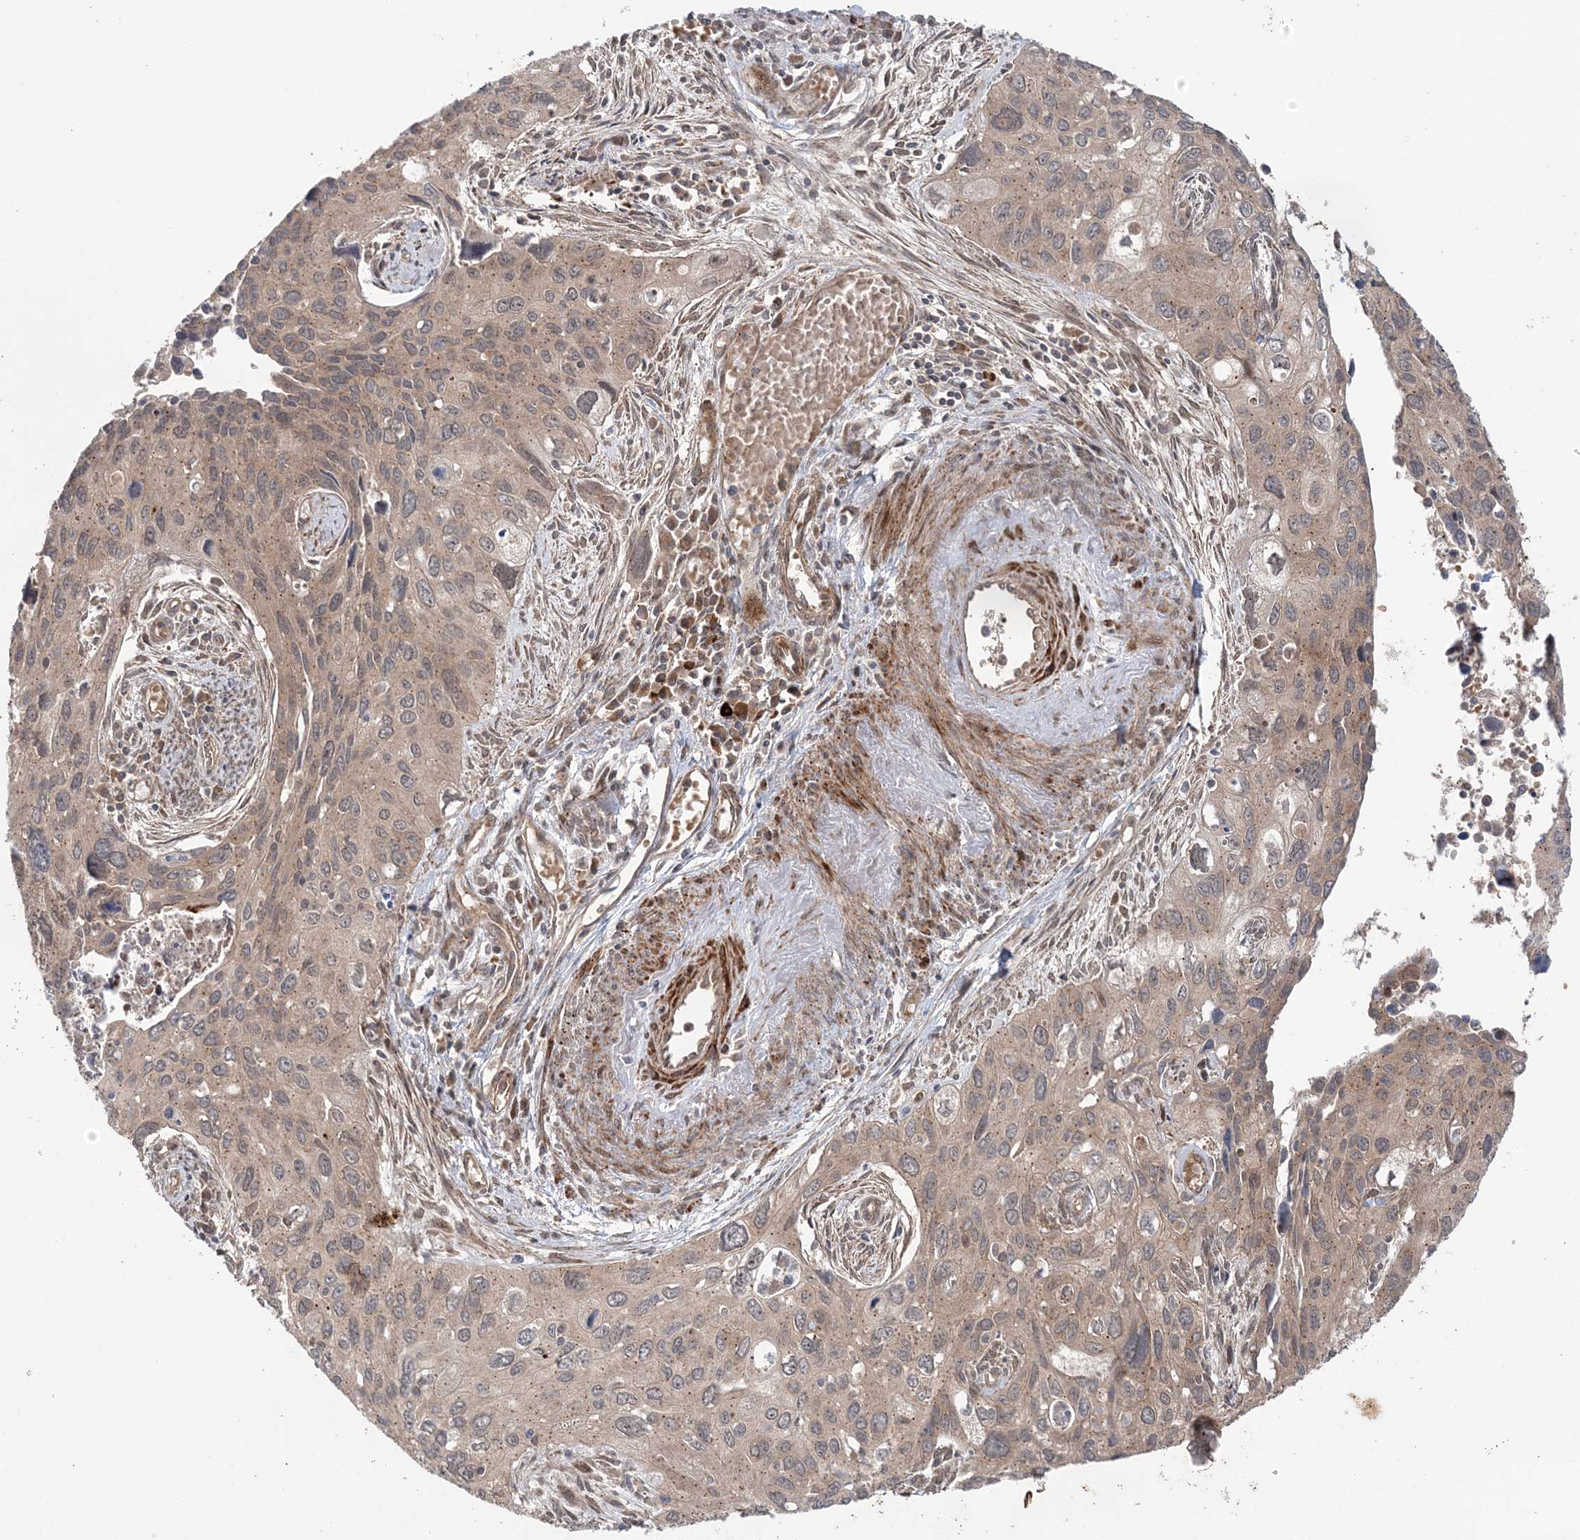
{"staining": {"intensity": "weak", "quantity": ">75%", "location": "cytoplasmic/membranous"}, "tissue": "cervical cancer", "cell_type": "Tumor cells", "image_type": "cancer", "snomed": [{"axis": "morphology", "description": "Squamous cell carcinoma, NOS"}, {"axis": "topography", "description": "Cervix"}], "caption": "Weak cytoplasmic/membranous protein staining is identified in about >75% of tumor cells in cervical cancer.", "gene": "UBTD2", "patient": {"sex": "female", "age": 55}}